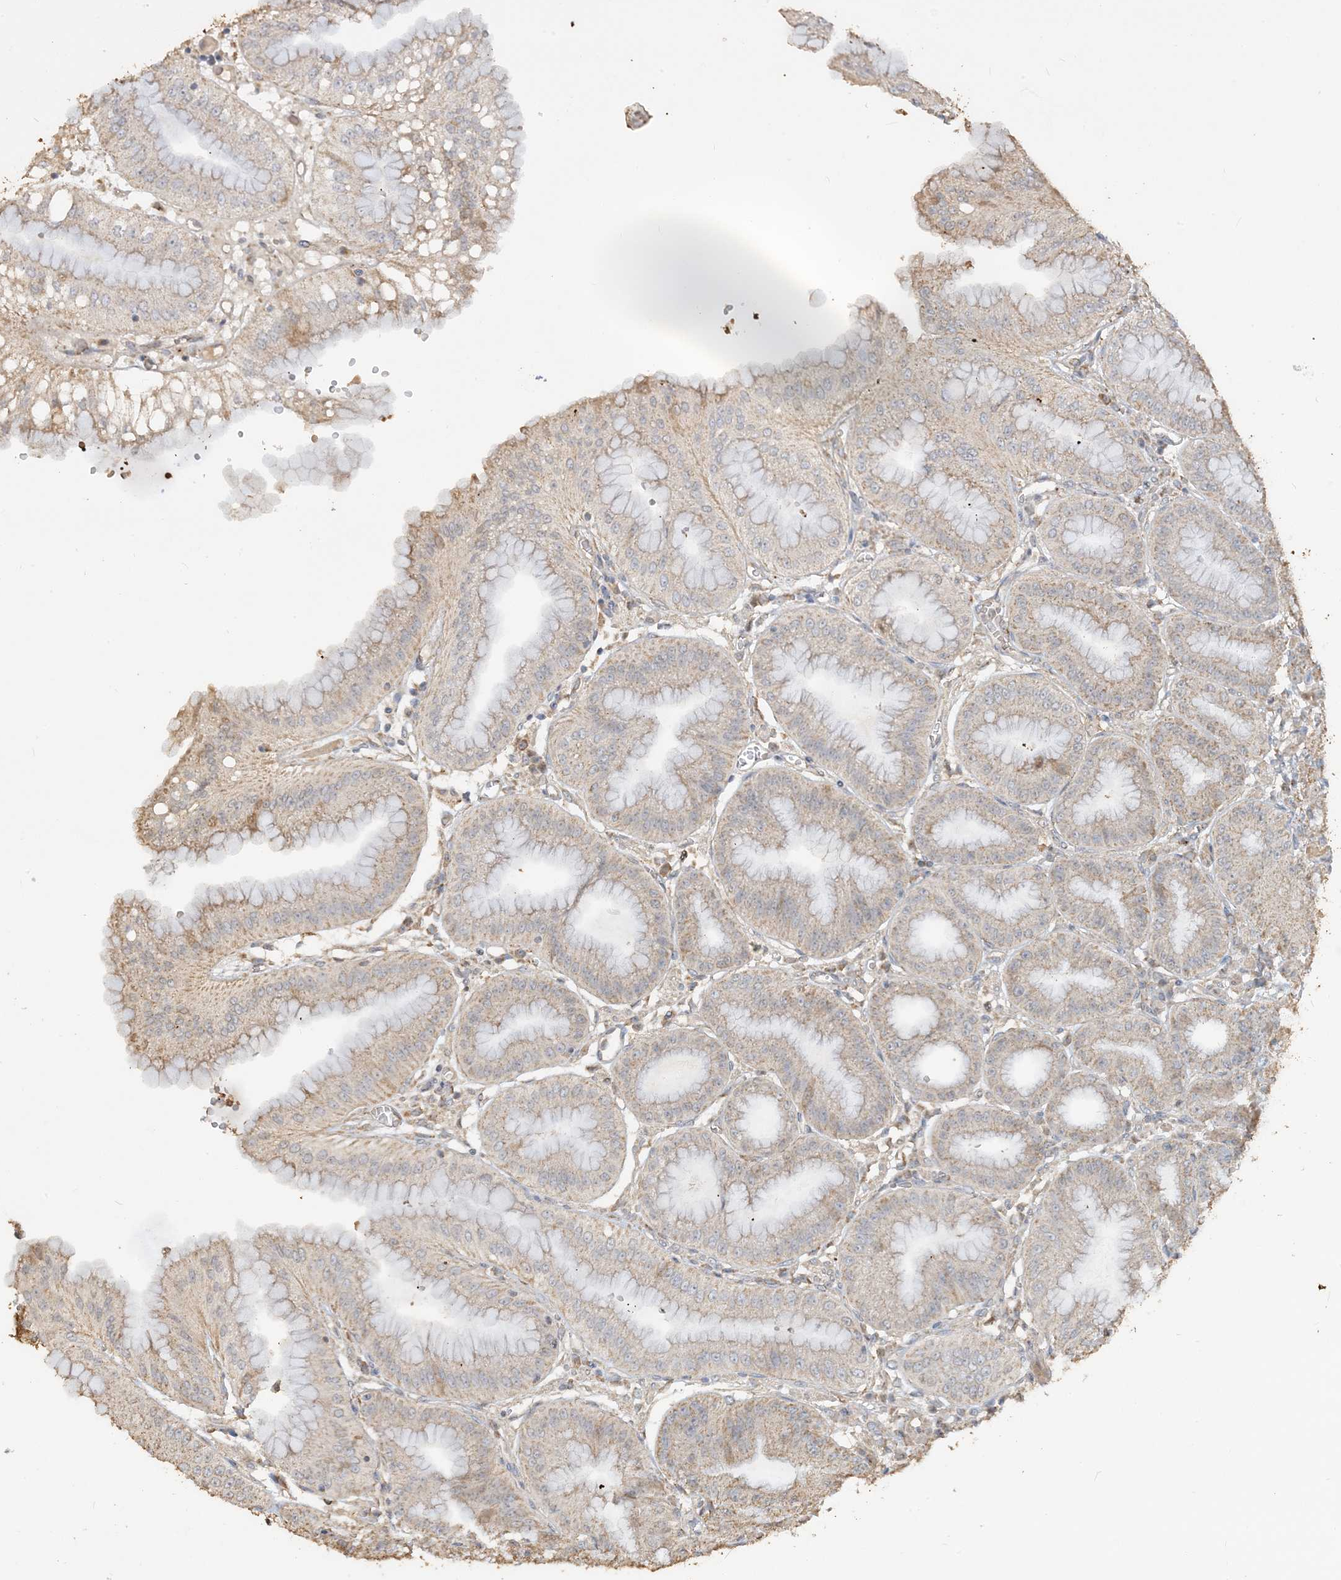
{"staining": {"intensity": "weak", "quantity": "25%-75%", "location": "cytoplasmic/membranous"}, "tissue": "stomach", "cell_type": "Glandular cells", "image_type": "normal", "snomed": [{"axis": "morphology", "description": "Normal tissue, NOS"}, {"axis": "topography", "description": "Stomach, lower"}], "caption": "Protein staining reveals weak cytoplasmic/membranous expression in approximately 25%-75% of glandular cells in unremarkable stomach. (Stains: DAB (3,3'-diaminobenzidine) in brown, nuclei in blue, Microscopy: brightfield microscopy at high magnification).", "gene": "SFMBT2", "patient": {"sex": "male", "age": 71}}